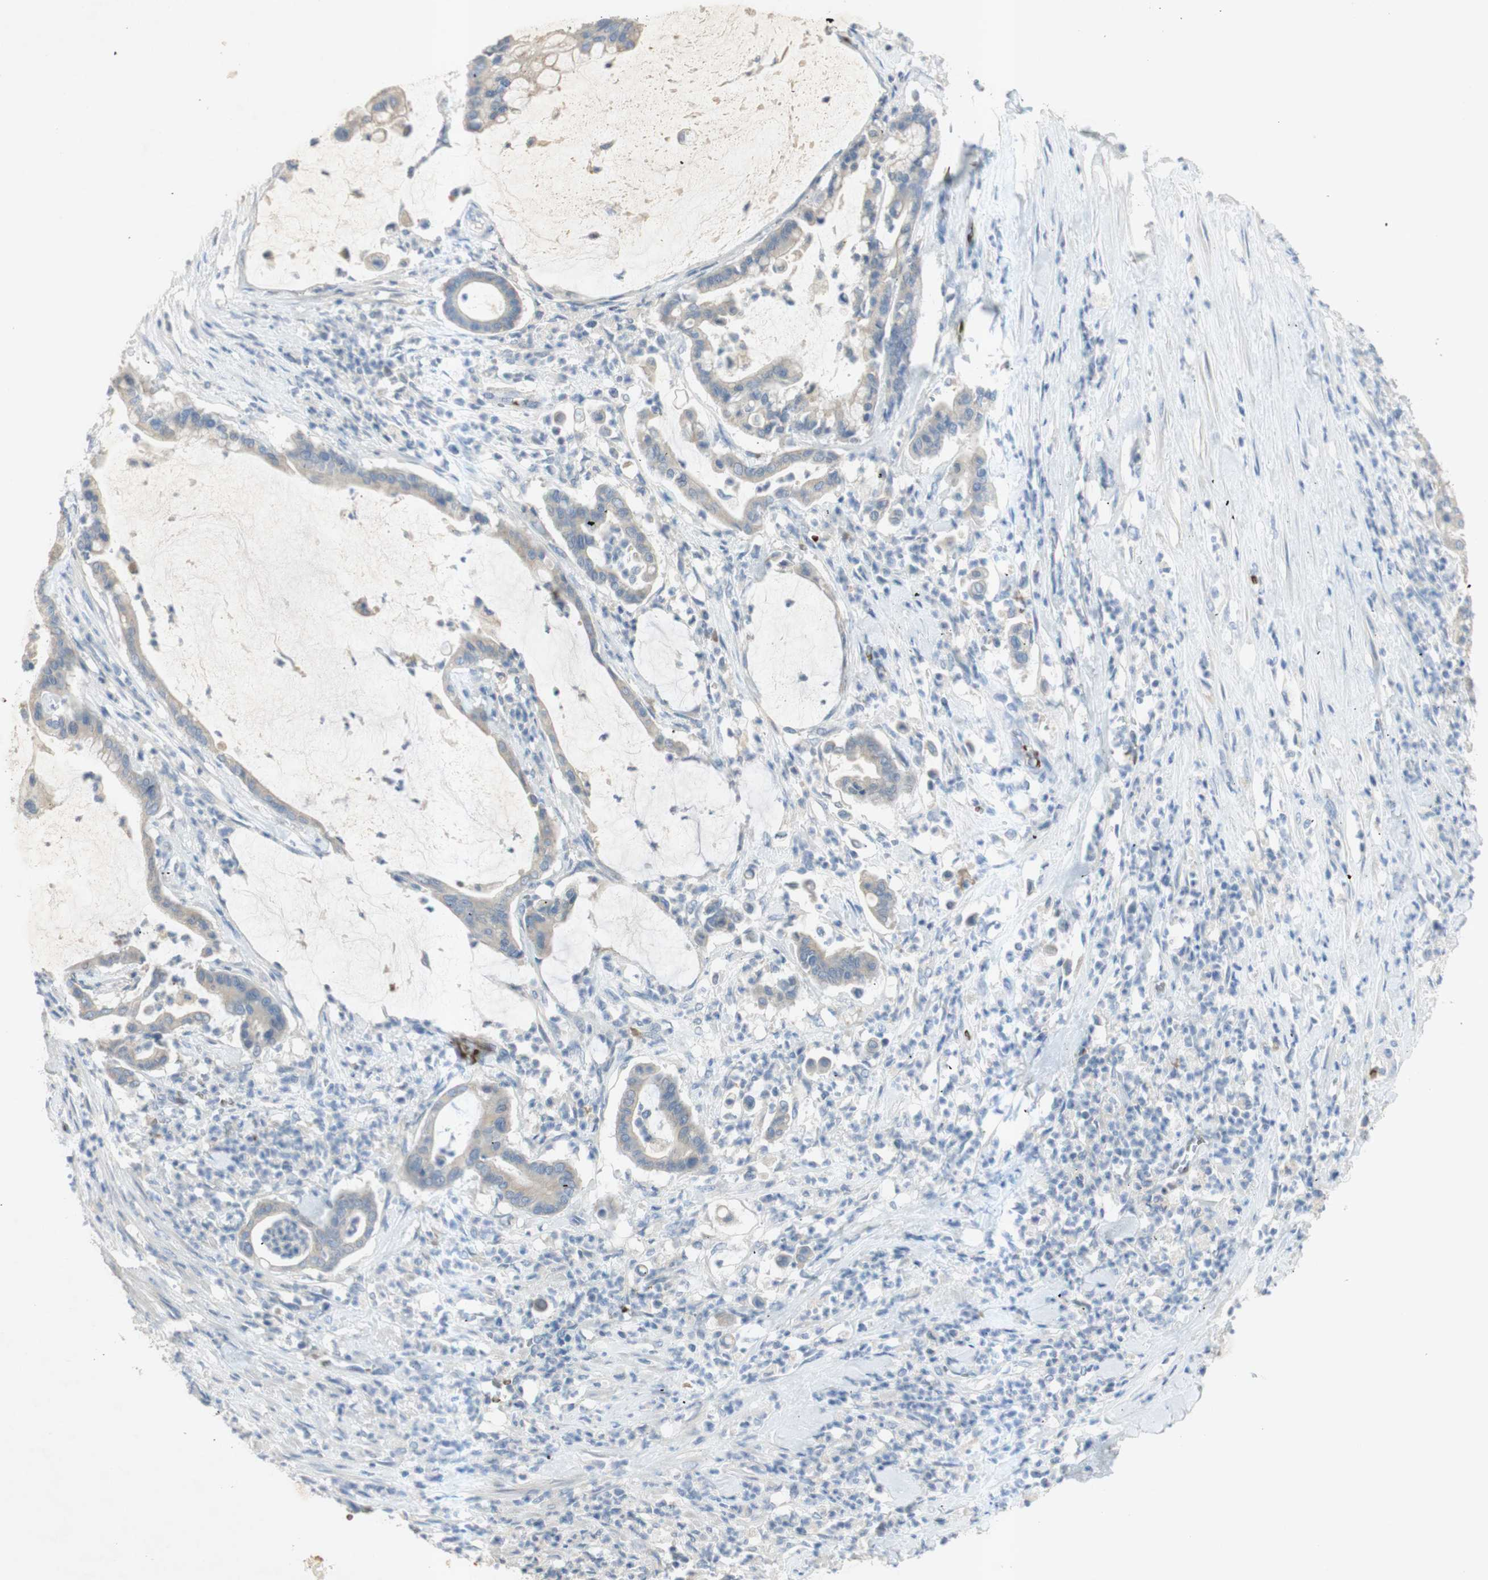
{"staining": {"intensity": "negative", "quantity": "none", "location": "none"}, "tissue": "pancreatic cancer", "cell_type": "Tumor cells", "image_type": "cancer", "snomed": [{"axis": "morphology", "description": "Adenocarcinoma, NOS"}, {"axis": "topography", "description": "Pancreas"}], "caption": "This histopathology image is of pancreatic cancer stained with immunohistochemistry to label a protein in brown with the nuclei are counter-stained blue. There is no staining in tumor cells. The staining is performed using DAB (3,3'-diaminobenzidine) brown chromogen with nuclei counter-stained in using hematoxylin.", "gene": "EPO", "patient": {"sex": "male", "age": 41}}